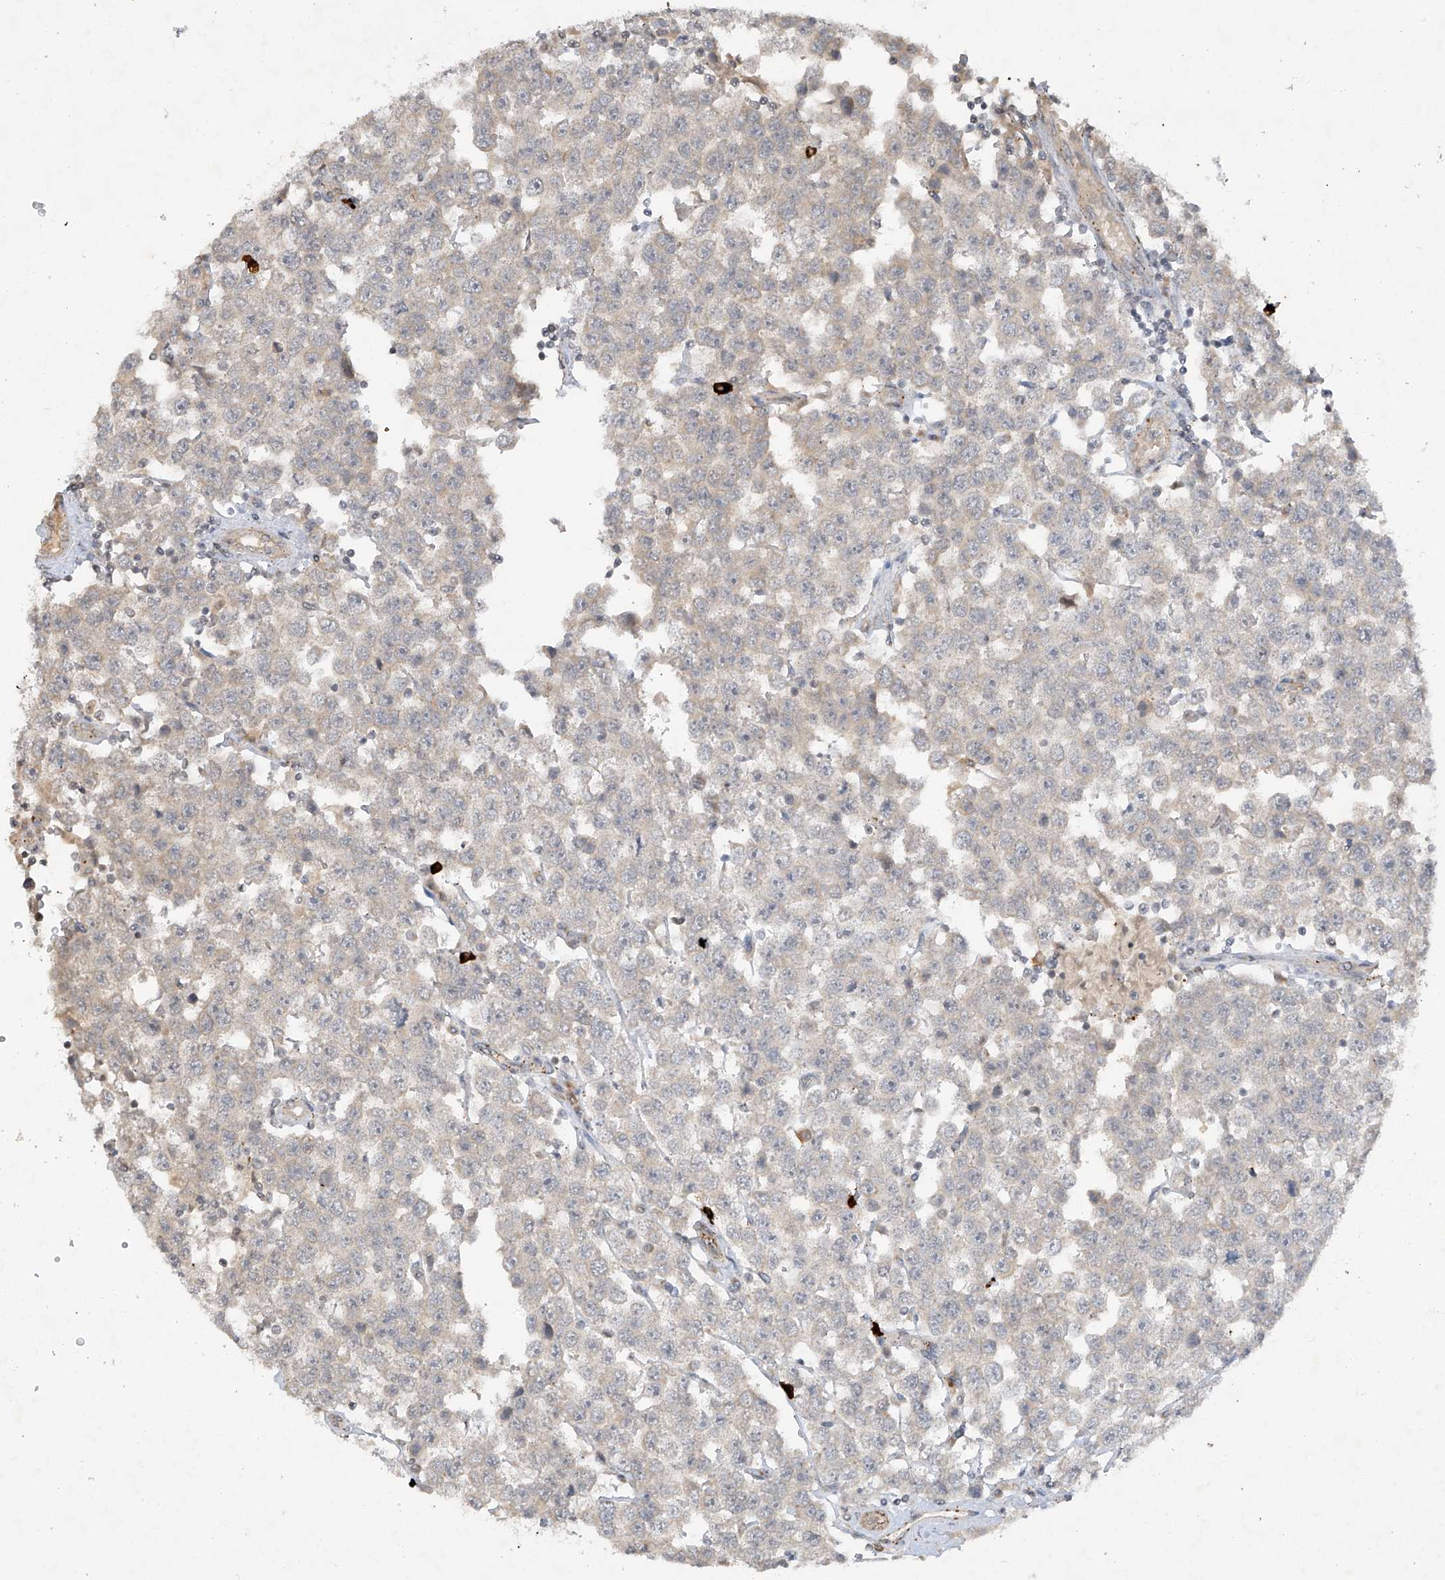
{"staining": {"intensity": "negative", "quantity": "none", "location": "none"}, "tissue": "testis cancer", "cell_type": "Tumor cells", "image_type": "cancer", "snomed": [{"axis": "morphology", "description": "Seminoma, NOS"}, {"axis": "topography", "description": "Testis"}], "caption": "This image is of testis cancer (seminoma) stained with IHC to label a protein in brown with the nuclei are counter-stained blue. There is no staining in tumor cells.", "gene": "DGKQ", "patient": {"sex": "male", "age": 28}}